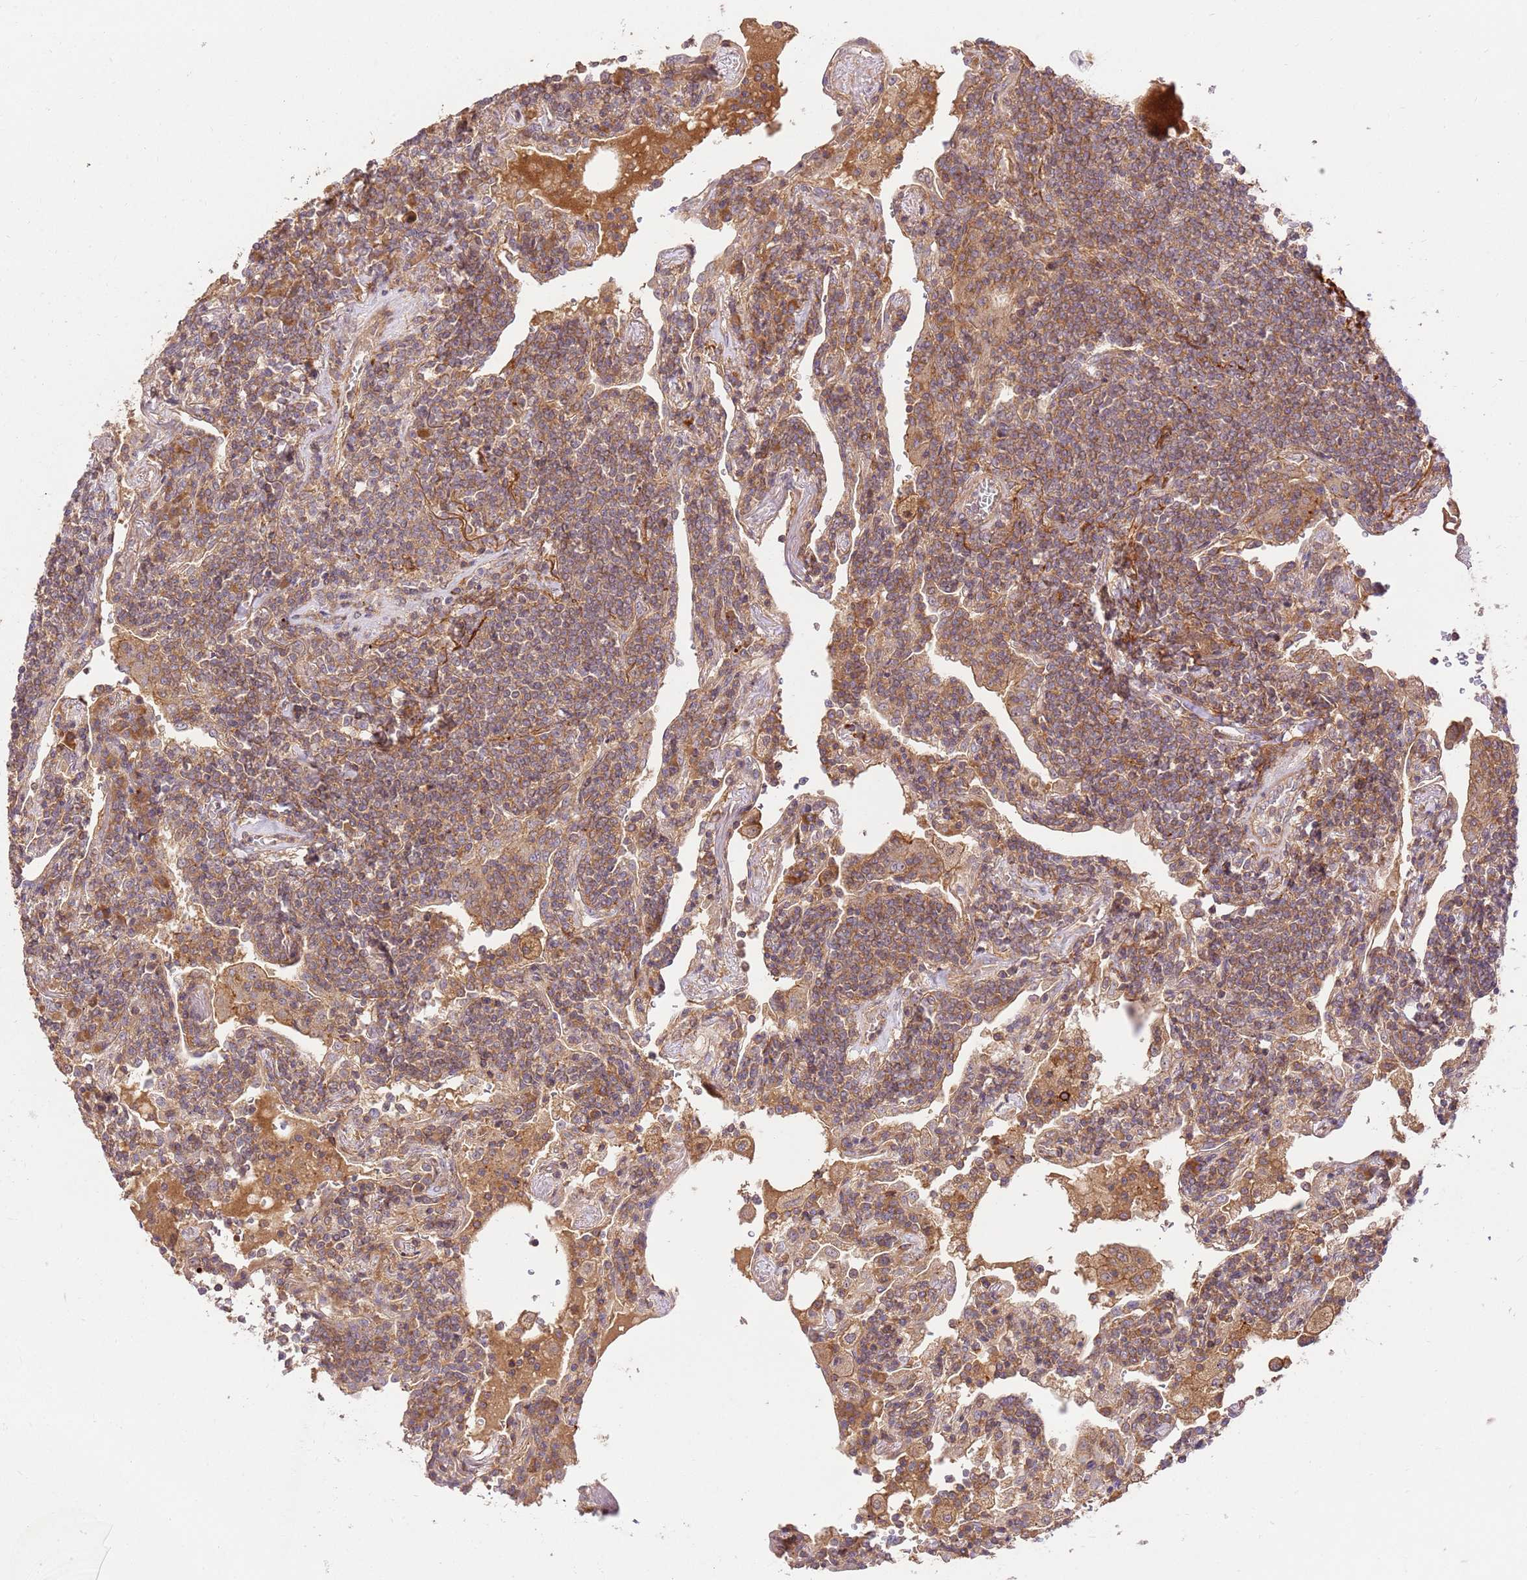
{"staining": {"intensity": "moderate", "quantity": ">75%", "location": "cytoplasmic/membranous"}, "tissue": "lymphoma", "cell_type": "Tumor cells", "image_type": "cancer", "snomed": [{"axis": "morphology", "description": "Malignant lymphoma, non-Hodgkin's type, Low grade"}, {"axis": "topography", "description": "Lung"}], "caption": "The immunohistochemical stain labels moderate cytoplasmic/membranous expression in tumor cells of malignant lymphoma, non-Hodgkin's type (low-grade) tissue.", "gene": "GAREM1", "patient": {"sex": "female", "age": 71}}